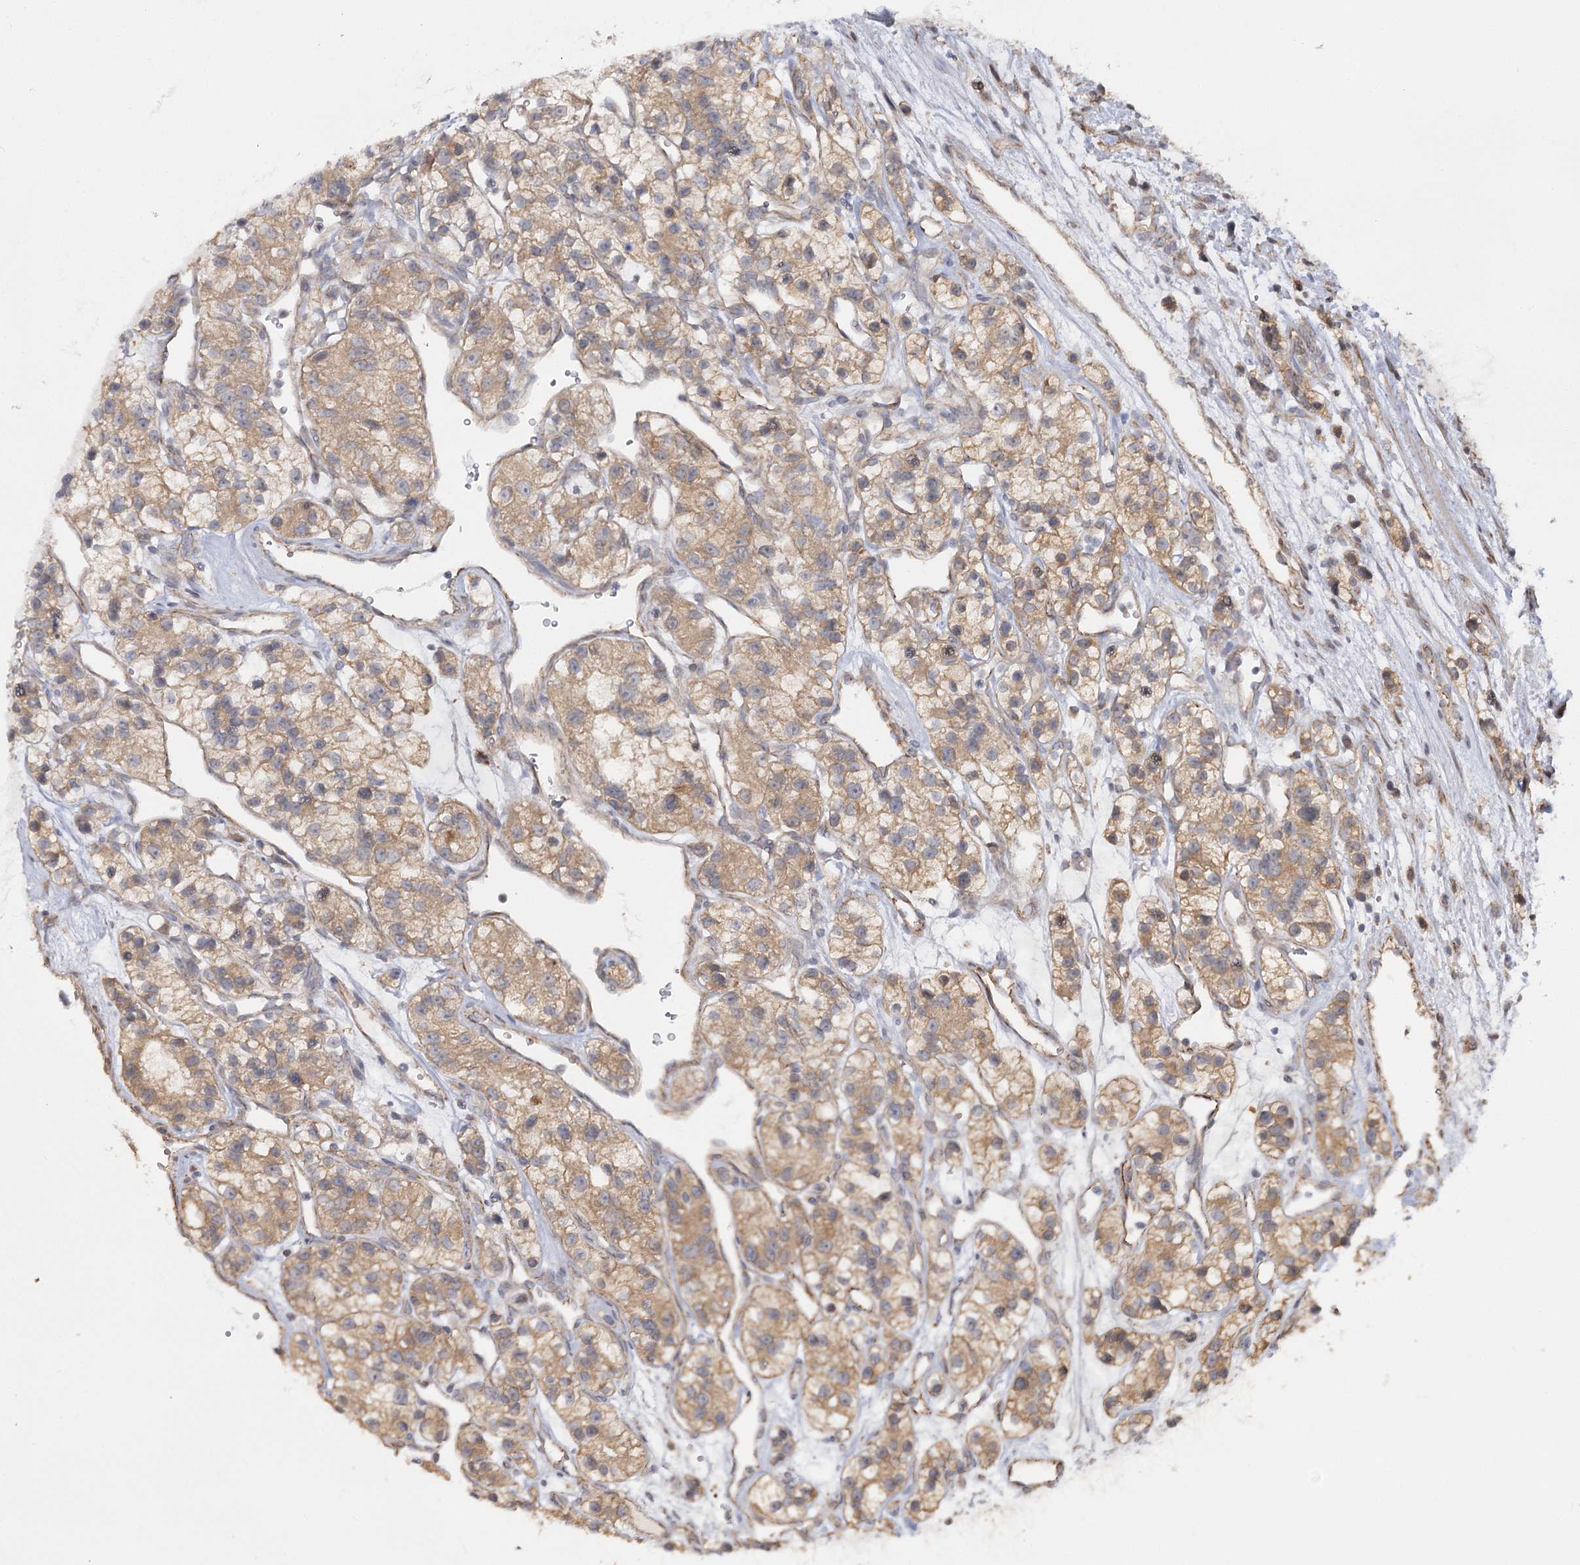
{"staining": {"intensity": "moderate", "quantity": ">75%", "location": "cytoplasmic/membranous"}, "tissue": "renal cancer", "cell_type": "Tumor cells", "image_type": "cancer", "snomed": [{"axis": "morphology", "description": "Adenocarcinoma, NOS"}, {"axis": "topography", "description": "Kidney"}], "caption": "This histopathology image exhibits immunohistochemistry staining of renal adenocarcinoma, with medium moderate cytoplasmic/membranous expression in approximately >75% of tumor cells.", "gene": "TBC1D9B", "patient": {"sex": "female", "age": 57}}